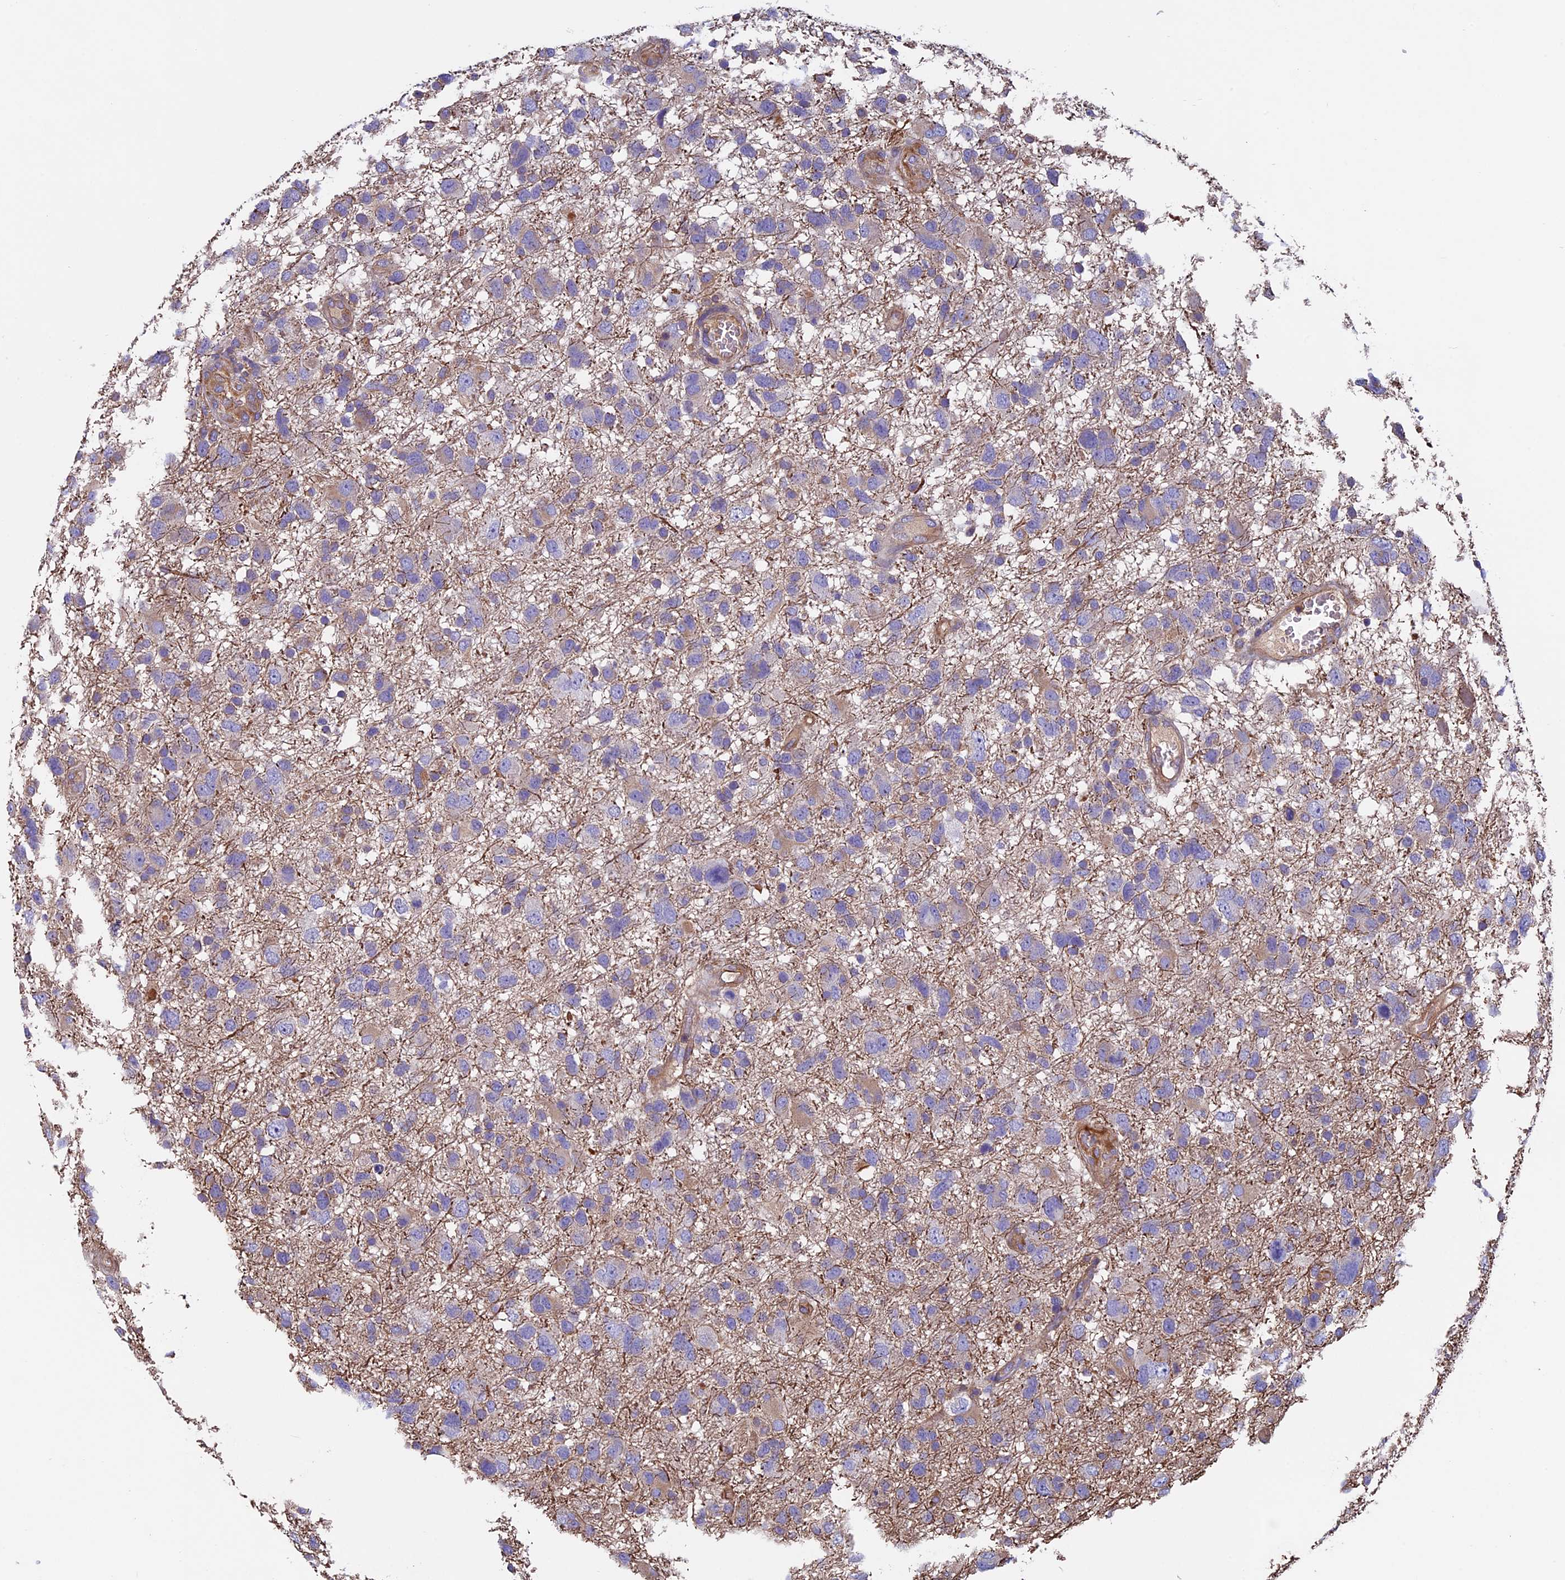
{"staining": {"intensity": "weak", "quantity": "<25%", "location": "cytoplasmic/membranous"}, "tissue": "glioma", "cell_type": "Tumor cells", "image_type": "cancer", "snomed": [{"axis": "morphology", "description": "Glioma, malignant, High grade"}, {"axis": "topography", "description": "Brain"}], "caption": "Malignant glioma (high-grade) was stained to show a protein in brown. There is no significant positivity in tumor cells.", "gene": "CCDC153", "patient": {"sex": "male", "age": 61}}